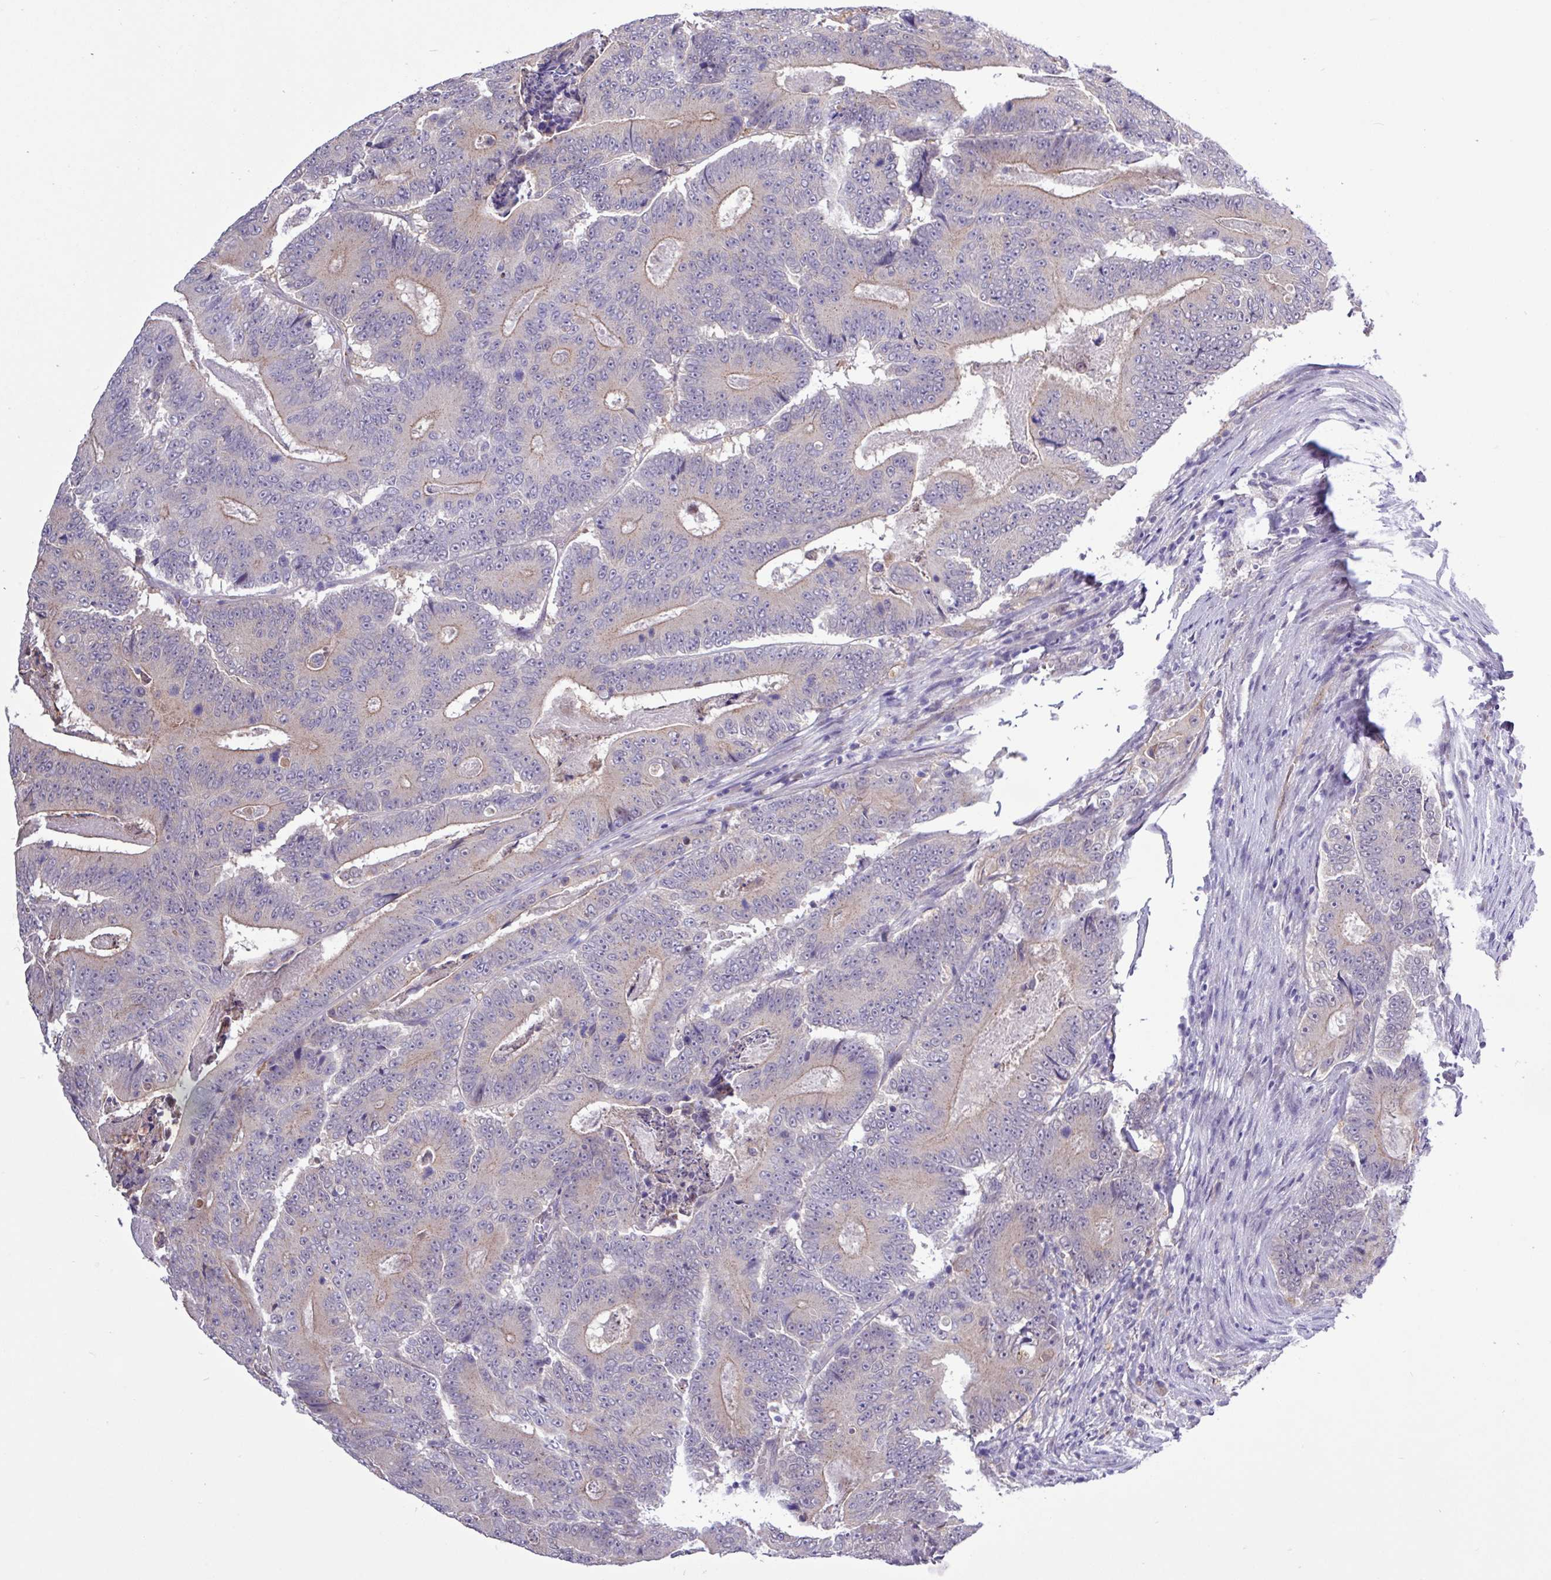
{"staining": {"intensity": "weak", "quantity": "<25%", "location": "cytoplasmic/membranous"}, "tissue": "colorectal cancer", "cell_type": "Tumor cells", "image_type": "cancer", "snomed": [{"axis": "morphology", "description": "Adenocarcinoma, NOS"}, {"axis": "topography", "description": "Colon"}], "caption": "High power microscopy histopathology image of an immunohistochemistry micrograph of colorectal cancer, revealing no significant expression in tumor cells.", "gene": "SPINK8", "patient": {"sex": "male", "age": 83}}